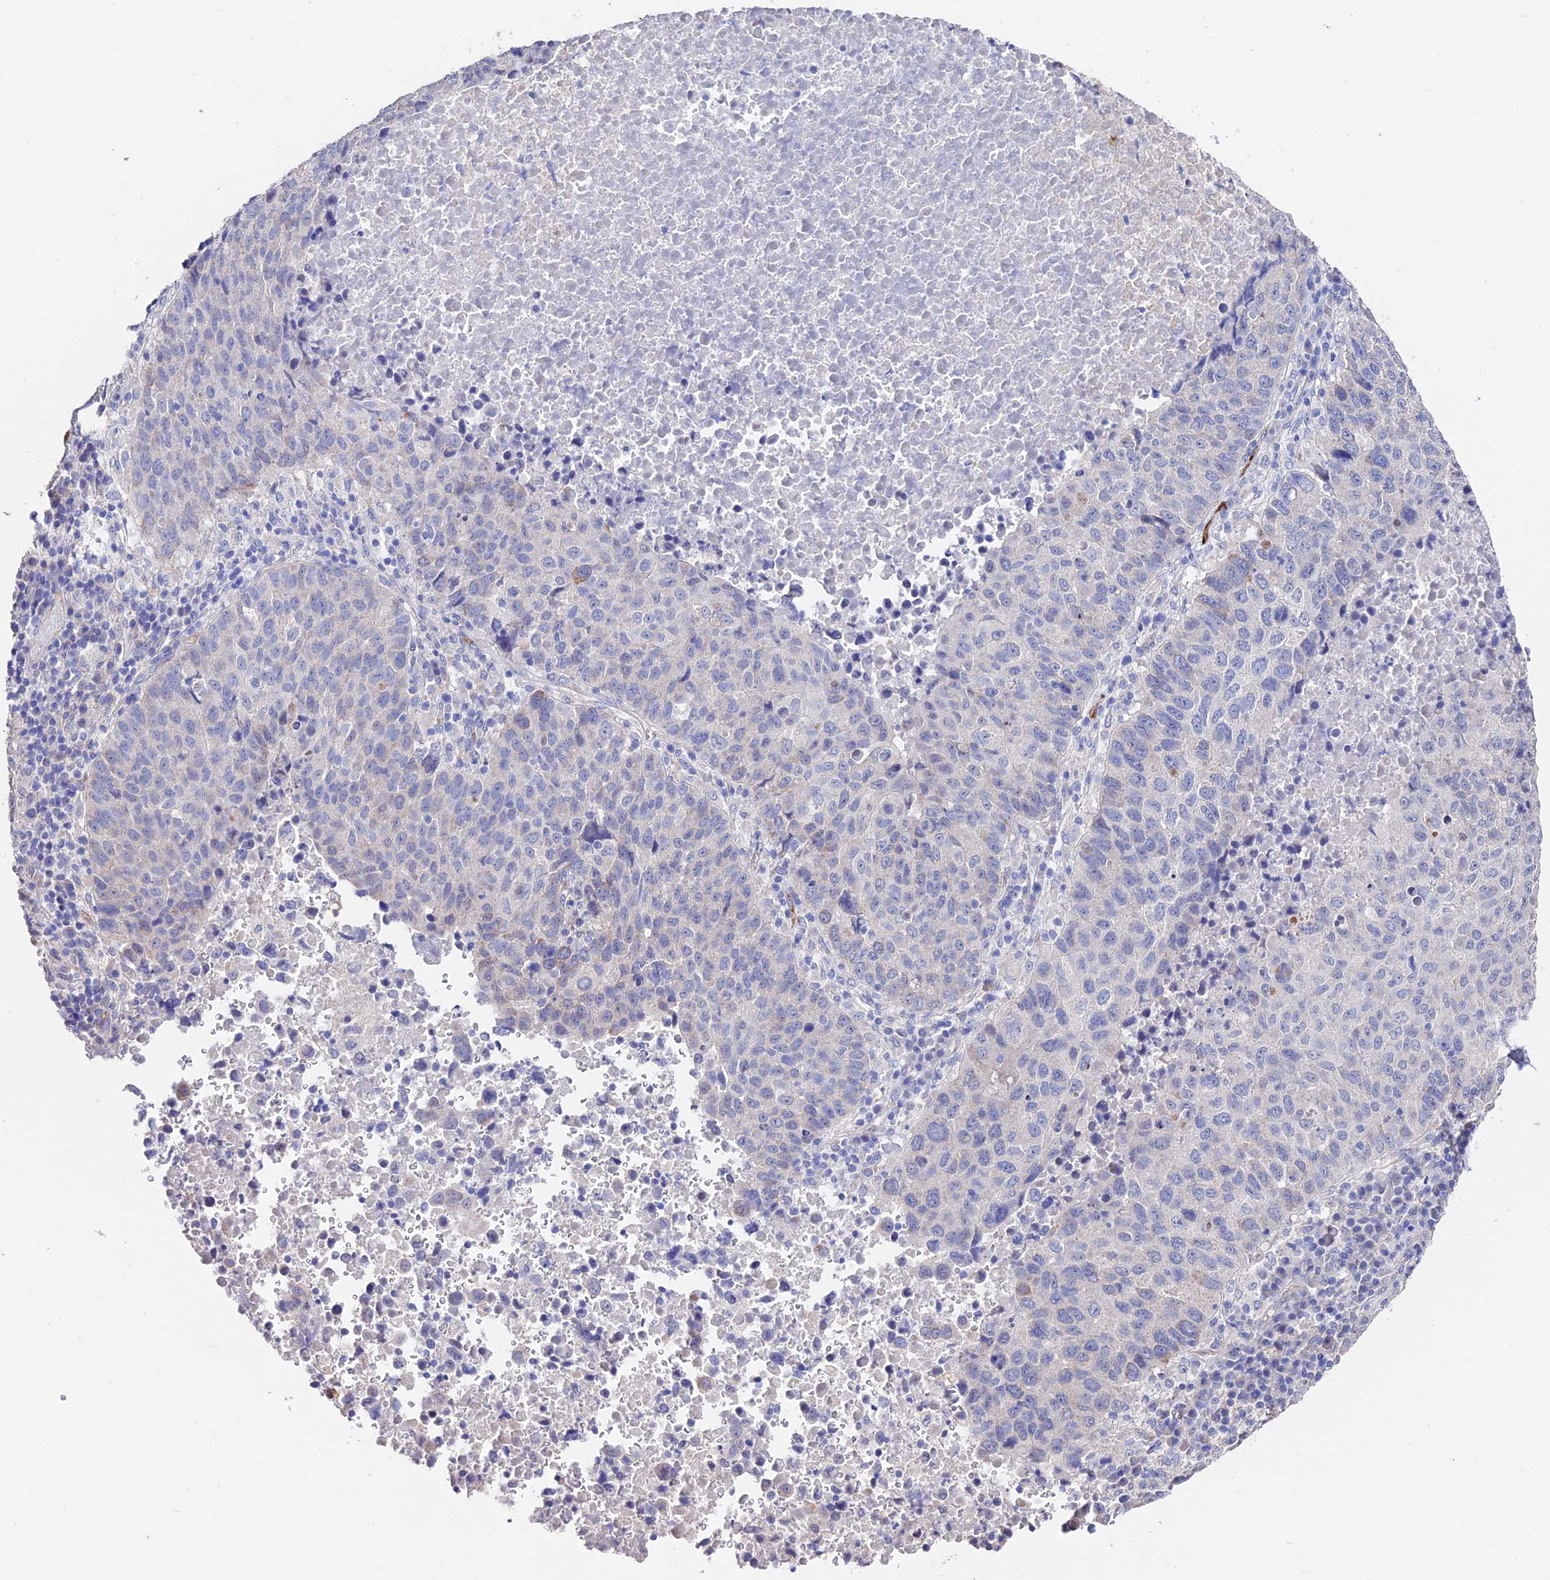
{"staining": {"intensity": "negative", "quantity": "none", "location": "none"}, "tissue": "lung cancer", "cell_type": "Tumor cells", "image_type": "cancer", "snomed": [{"axis": "morphology", "description": "Squamous cell carcinoma, NOS"}, {"axis": "topography", "description": "Lung"}], "caption": "An immunohistochemistry micrograph of squamous cell carcinoma (lung) is shown. There is no staining in tumor cells of squamous cell carcinoma (lung). Nuclei are stained in blue.", "gene": "ESM1", "patient": {"sex": "male", "age": 73}}